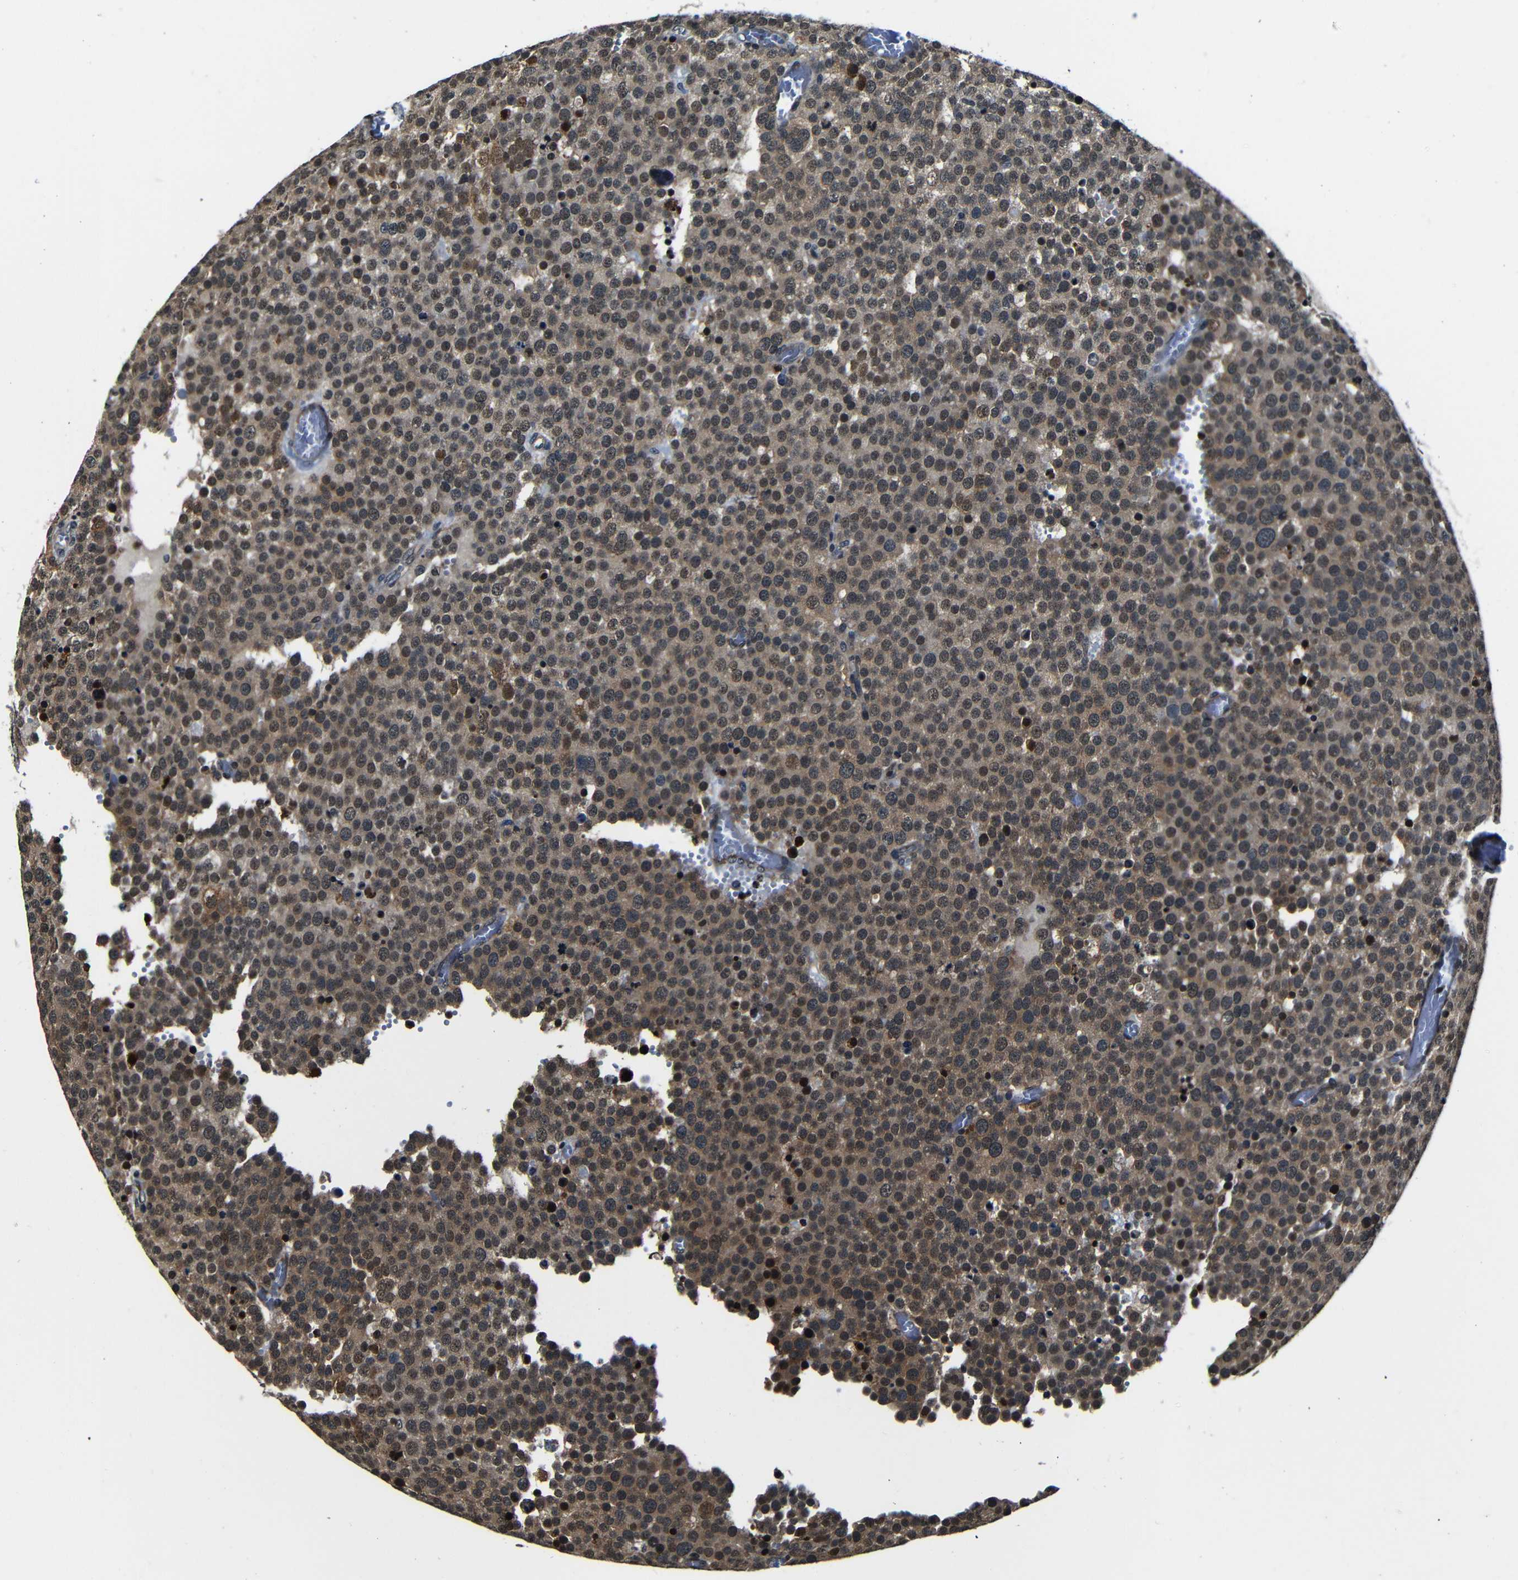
{"staining": {"intensity": "weak", "quantity": ">75%", "location": "cytoplasmic/membranous,nuclear"}, "tissue": "testis cancer", "cell_type": "Tumor cells", "image_type": "cancer", "snomed": [{"axis": "morphology", "description": "Normal tissue, NOS"}, {"axis": "morphology", "description": "Seminoma, NOS"}, {"axis": "topography", "description": "Testis"}], "caption": "Immunohistochemical staining of human testis cancer demonstrates low levels of weak cytoplasmic/membranous and nuclear protein expression in approximately >75% of tumor cells. (Brightfield microscopy of DAB IHC at high magnification).", "gene": "NCBP3", "patient": {"sex": "male", "age": 71}}